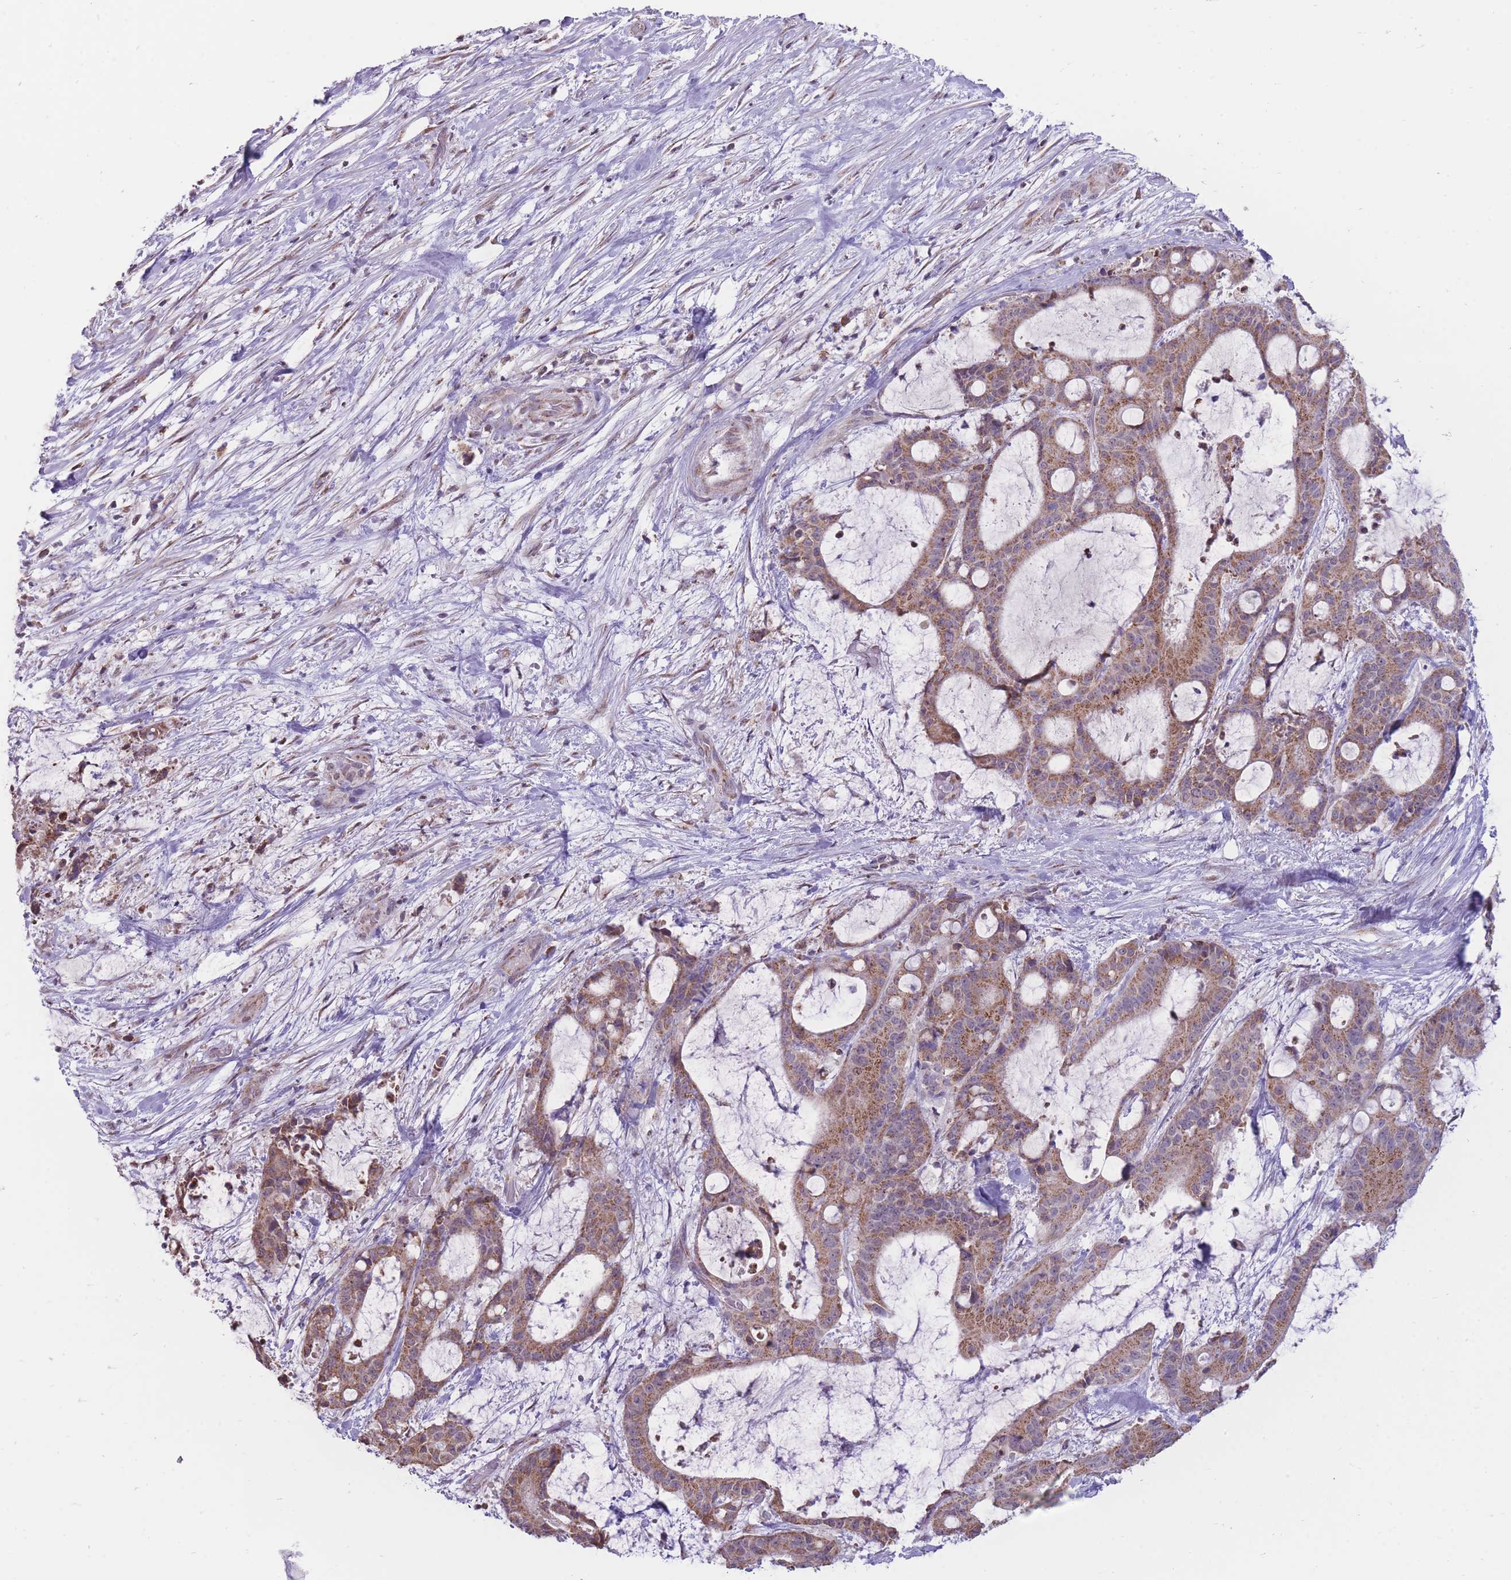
{"staining": {"intensity": "moderate", "quantity": ">75%", "location": "cytoplasmic/membranous"}, "tissue": "liver cancer", "cell_type": "Tumor cells", "image_type": "cancer", "snomed": [{"axis": "morphology", "description": "Normal tissue, NOS"}, {"axis": "morphology", "description": "Cholangiocarcinoma"}, {"axis": "topography", "description": "Liver"}, {"axis": "topography", "description": "Peripheral nerve tissue"}], "caption": "IHC staining of liver cancer, which shows medium levels of moderate cytoplasmic/membranous expression in approximately >75% of tumor cells indicating moderate cytoplasmic/membranous protein expression. The staining was performed using DAB (brown) for protein detection and nuclei were counterstained in hematoxylin (blue).", "gene": "NELL1", "patient": {"sex": "female", "age": 73}}